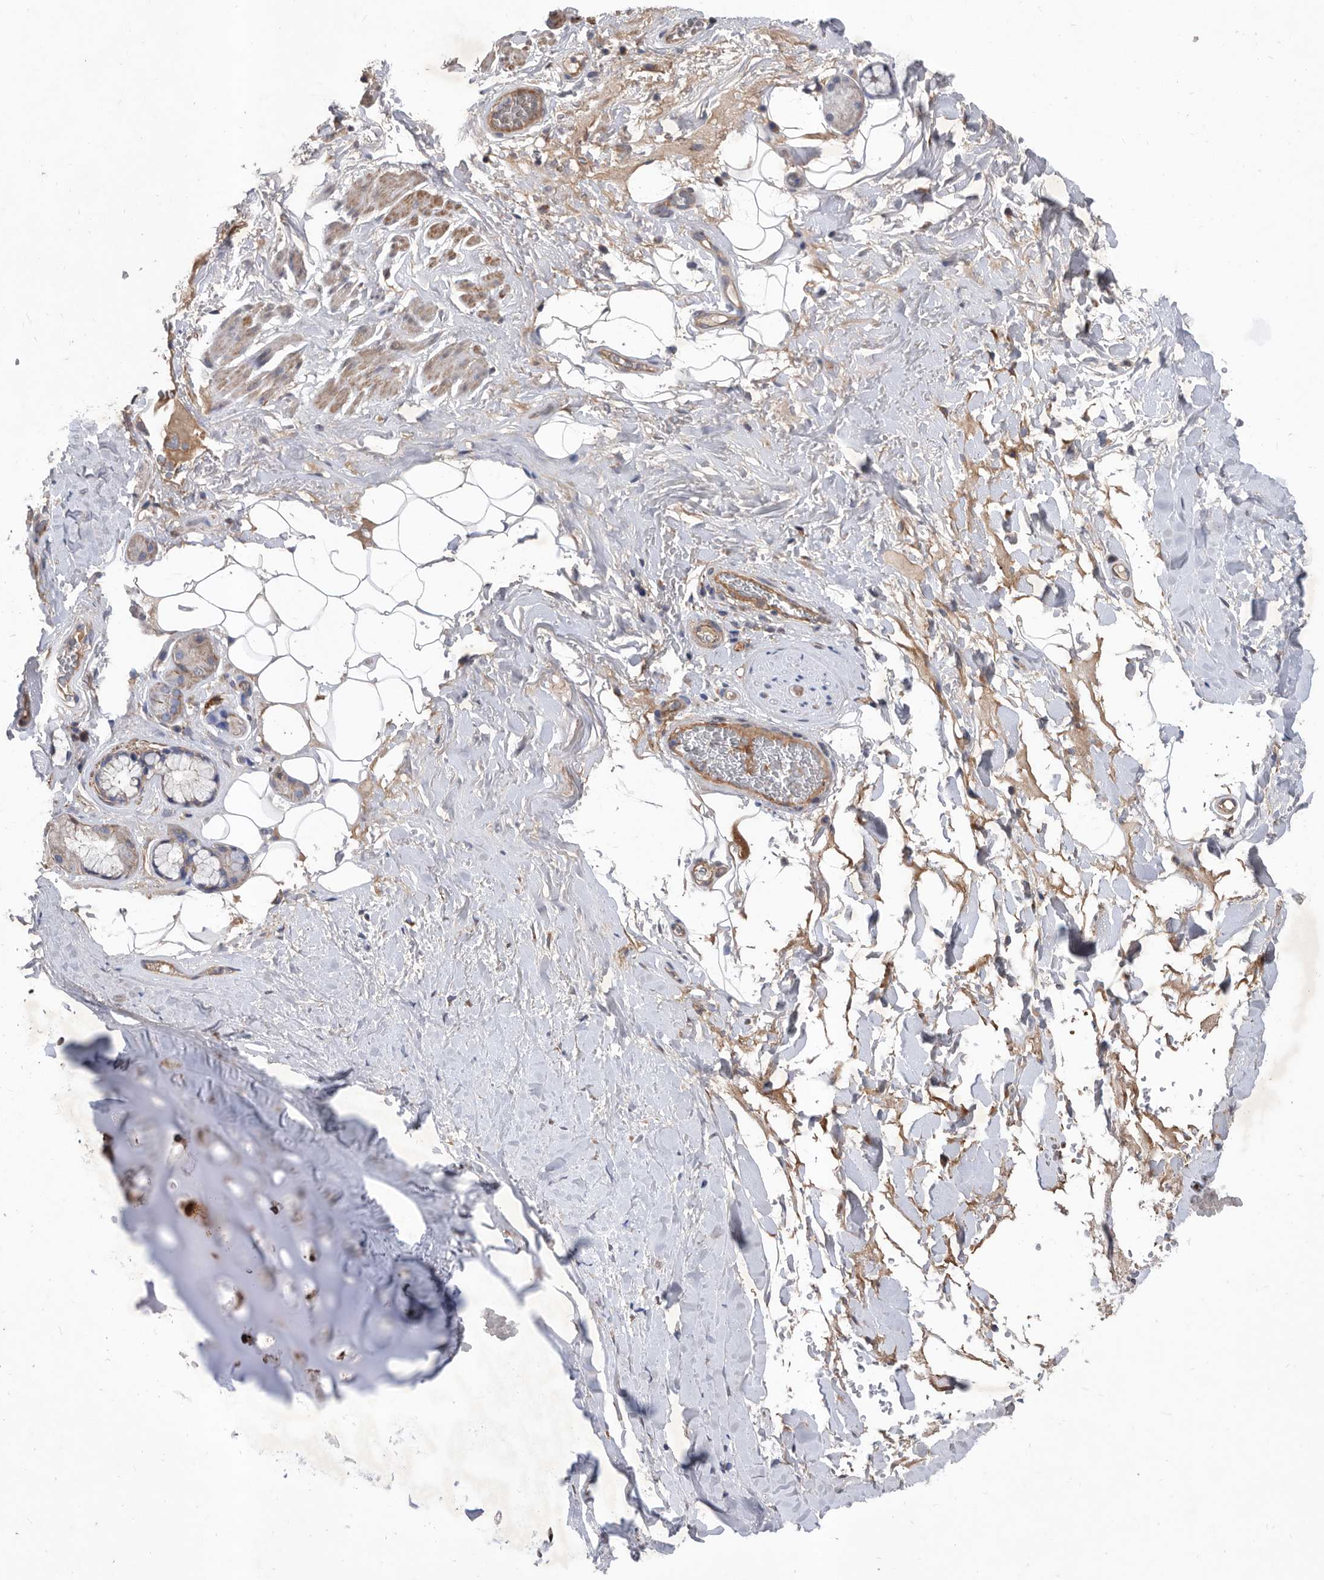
{"staining": {"intensity": "negative", "quantity": "none", "location": "none"}, "tissue": "adipose tissue", "cell_type": "Adipocytes", "image_type": "normal", "snomed": [{"axis": "morphology", "description": "Normal tissue, NOS"}, {"axis": "topography", "description": "Cartilage tissue"}], "caption": "DAB (3,3'-diaminobenzidine) immunohistochemical staining of unremarkable adipose tissue shows no significant staining in adipocytes.", "gene": "ATP13A3", "patient": {"sex": "female", "age": 63}}